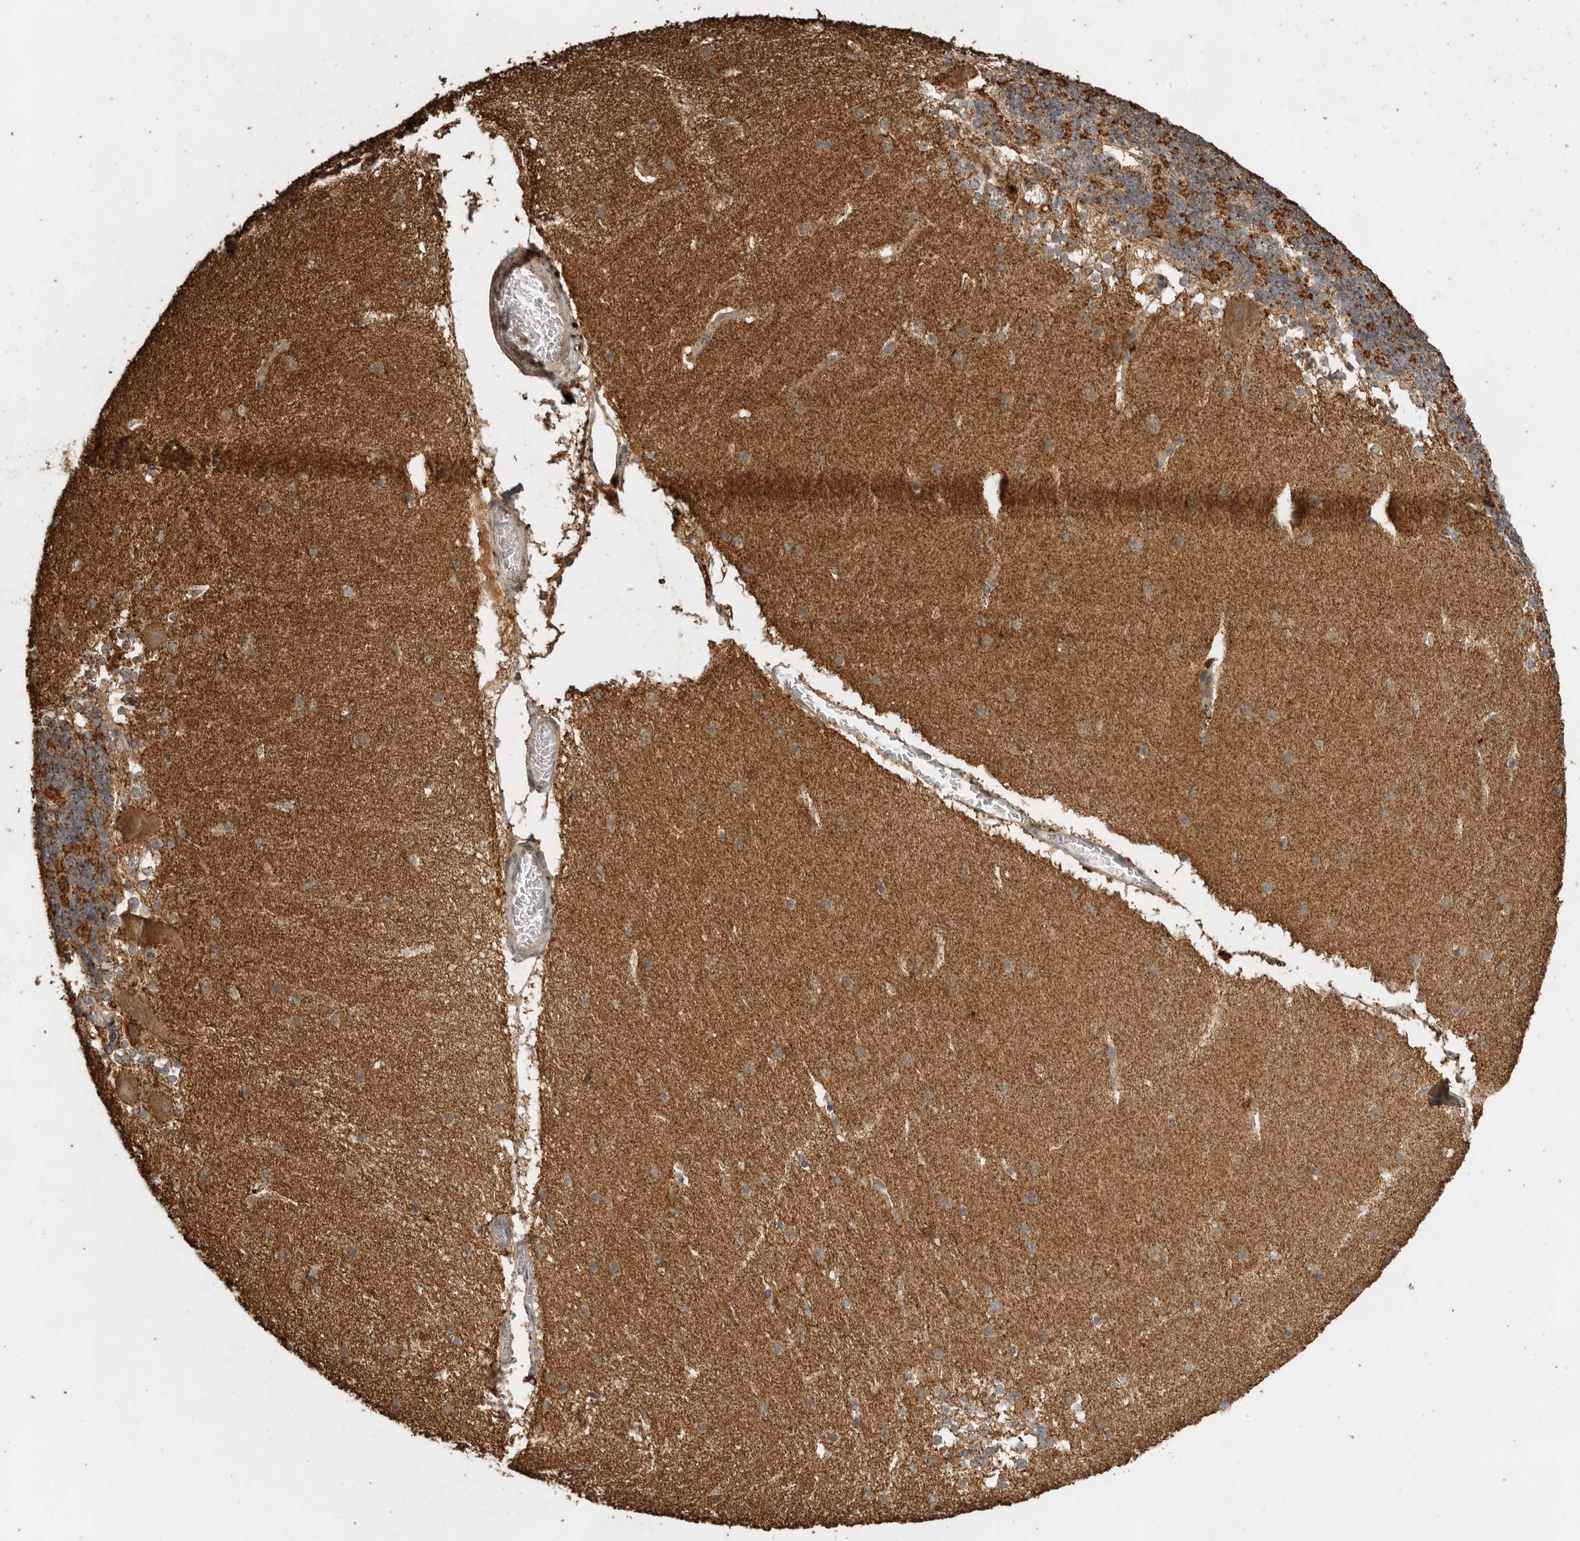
{"staining": {"intensity": "moderate", "quantity": "<25%", "location": "cytoplasmic/membranous"}, "tissue": "cerebellum", "cell_type": "Cells in granular layer", "image_type": "normal", "snomed": [{"axis": "morphology", "description": "Normal tissue, NOS"}, {"axis": "topography", "description": "Cerebellum"}], "caption": "The photomicrograph displays staining of normal cerebellum, revealing moderate cytoplasmic/membranous protein staining (brown color) within cells in granular layer.", "gene": "CTF1", "patient": {"sex": "female", "age": 19}}